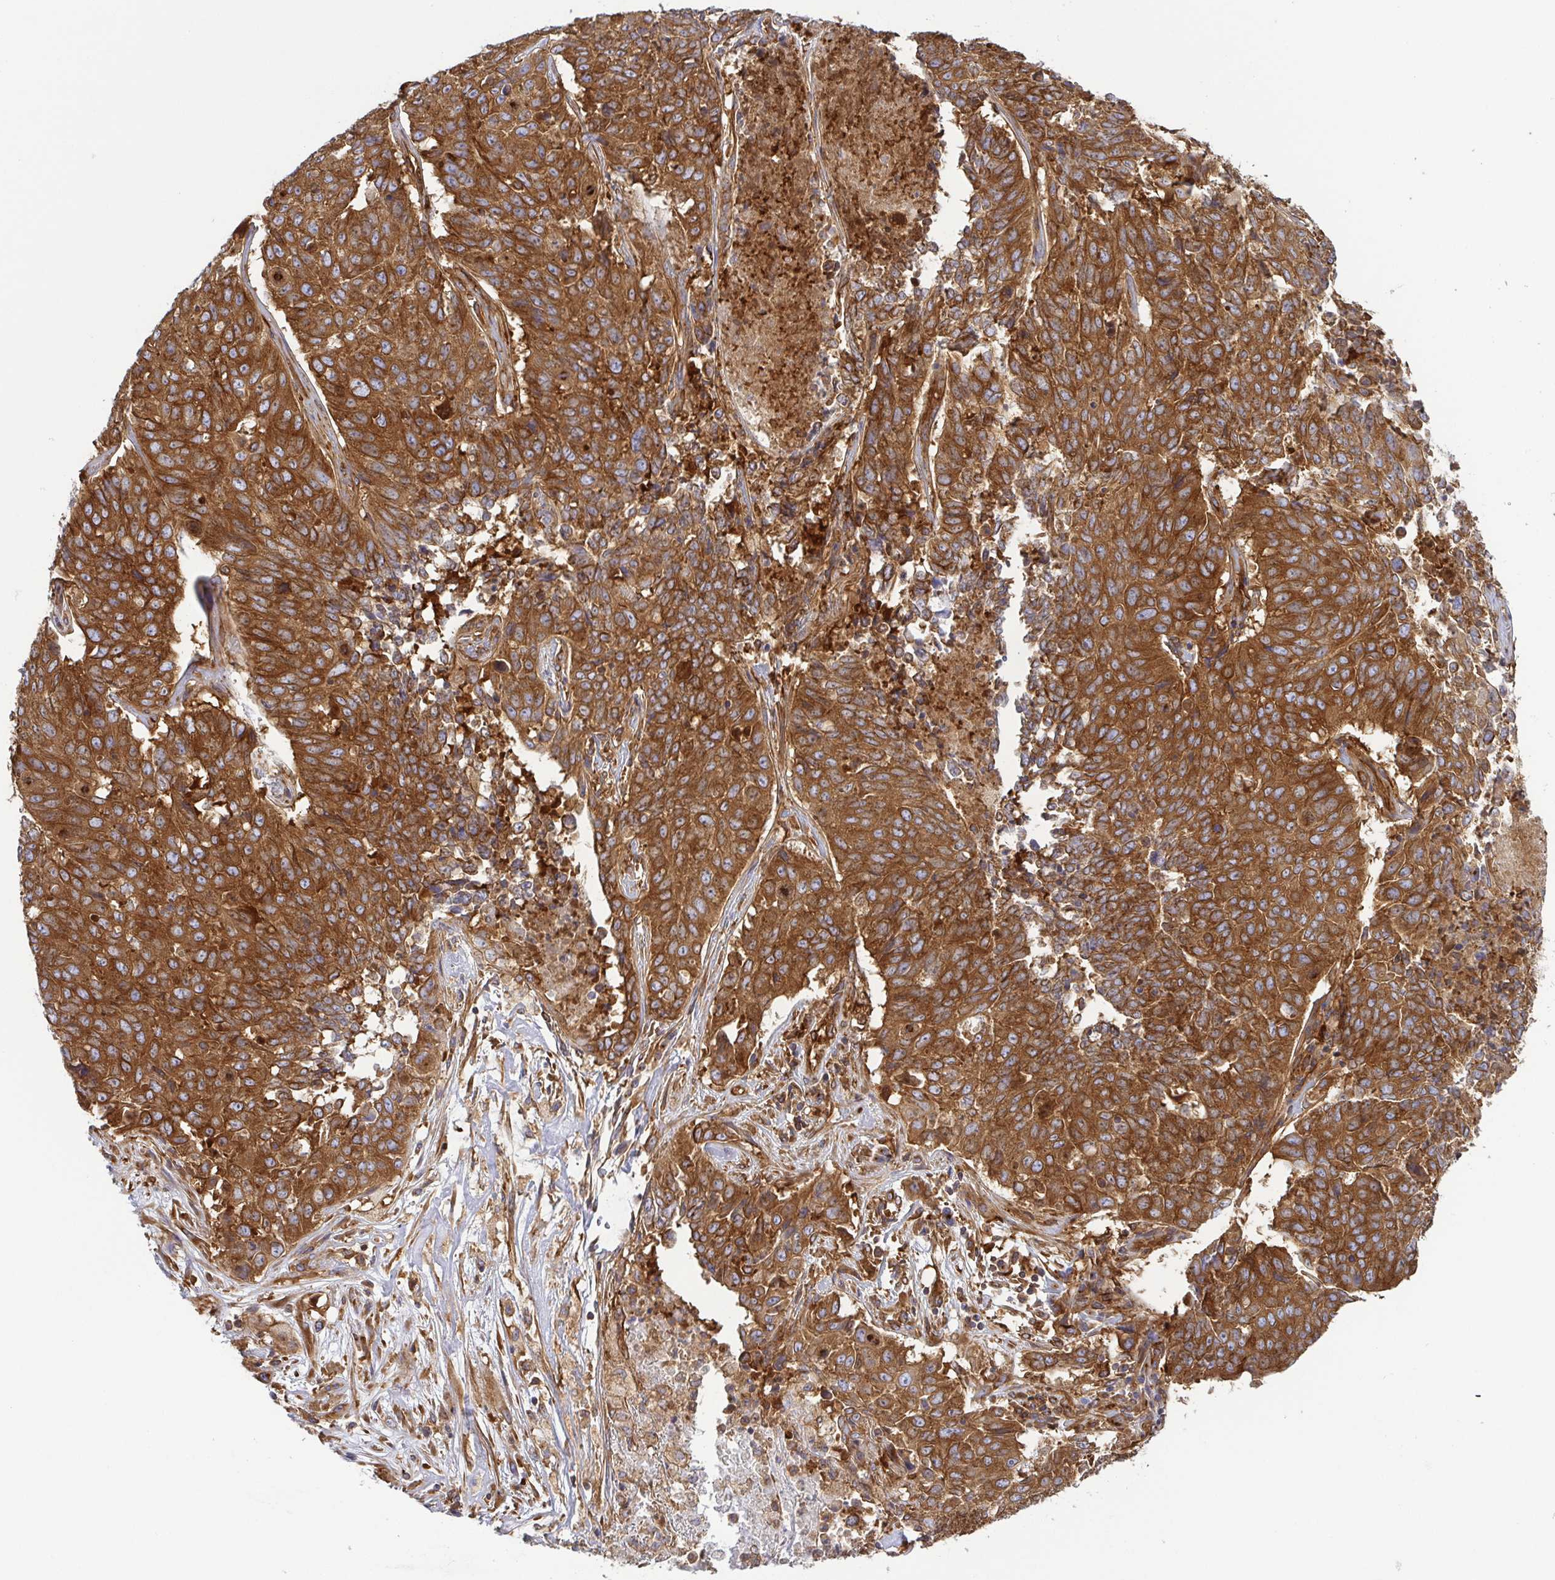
{"staining": {"intensity": "strong", "quantity": ">75%", "location": "cytoplasmic/membranous"}, "tissue": "lung cancer", "cell_type": "Tumor cells", "image_type": "cancer", "snomed": [{"axis": "morphology", "description": "Normal tissue, NOS"}, {"axis": "morphology", "description": "Squamous cell carcinoma, NOS"}, {"axis": "topography", "description": "Bronchus"}, {"axis": "topography", "description": "Lung"}], "caption": "Strong cytoplasmic/membranous positivity for a protein is present in about >75% of tumor cells of lung squamous cell carcinoma using immunohistochemistry.", "gene": "KIF5B", "patient": {"sex": "male", "age": 64}}